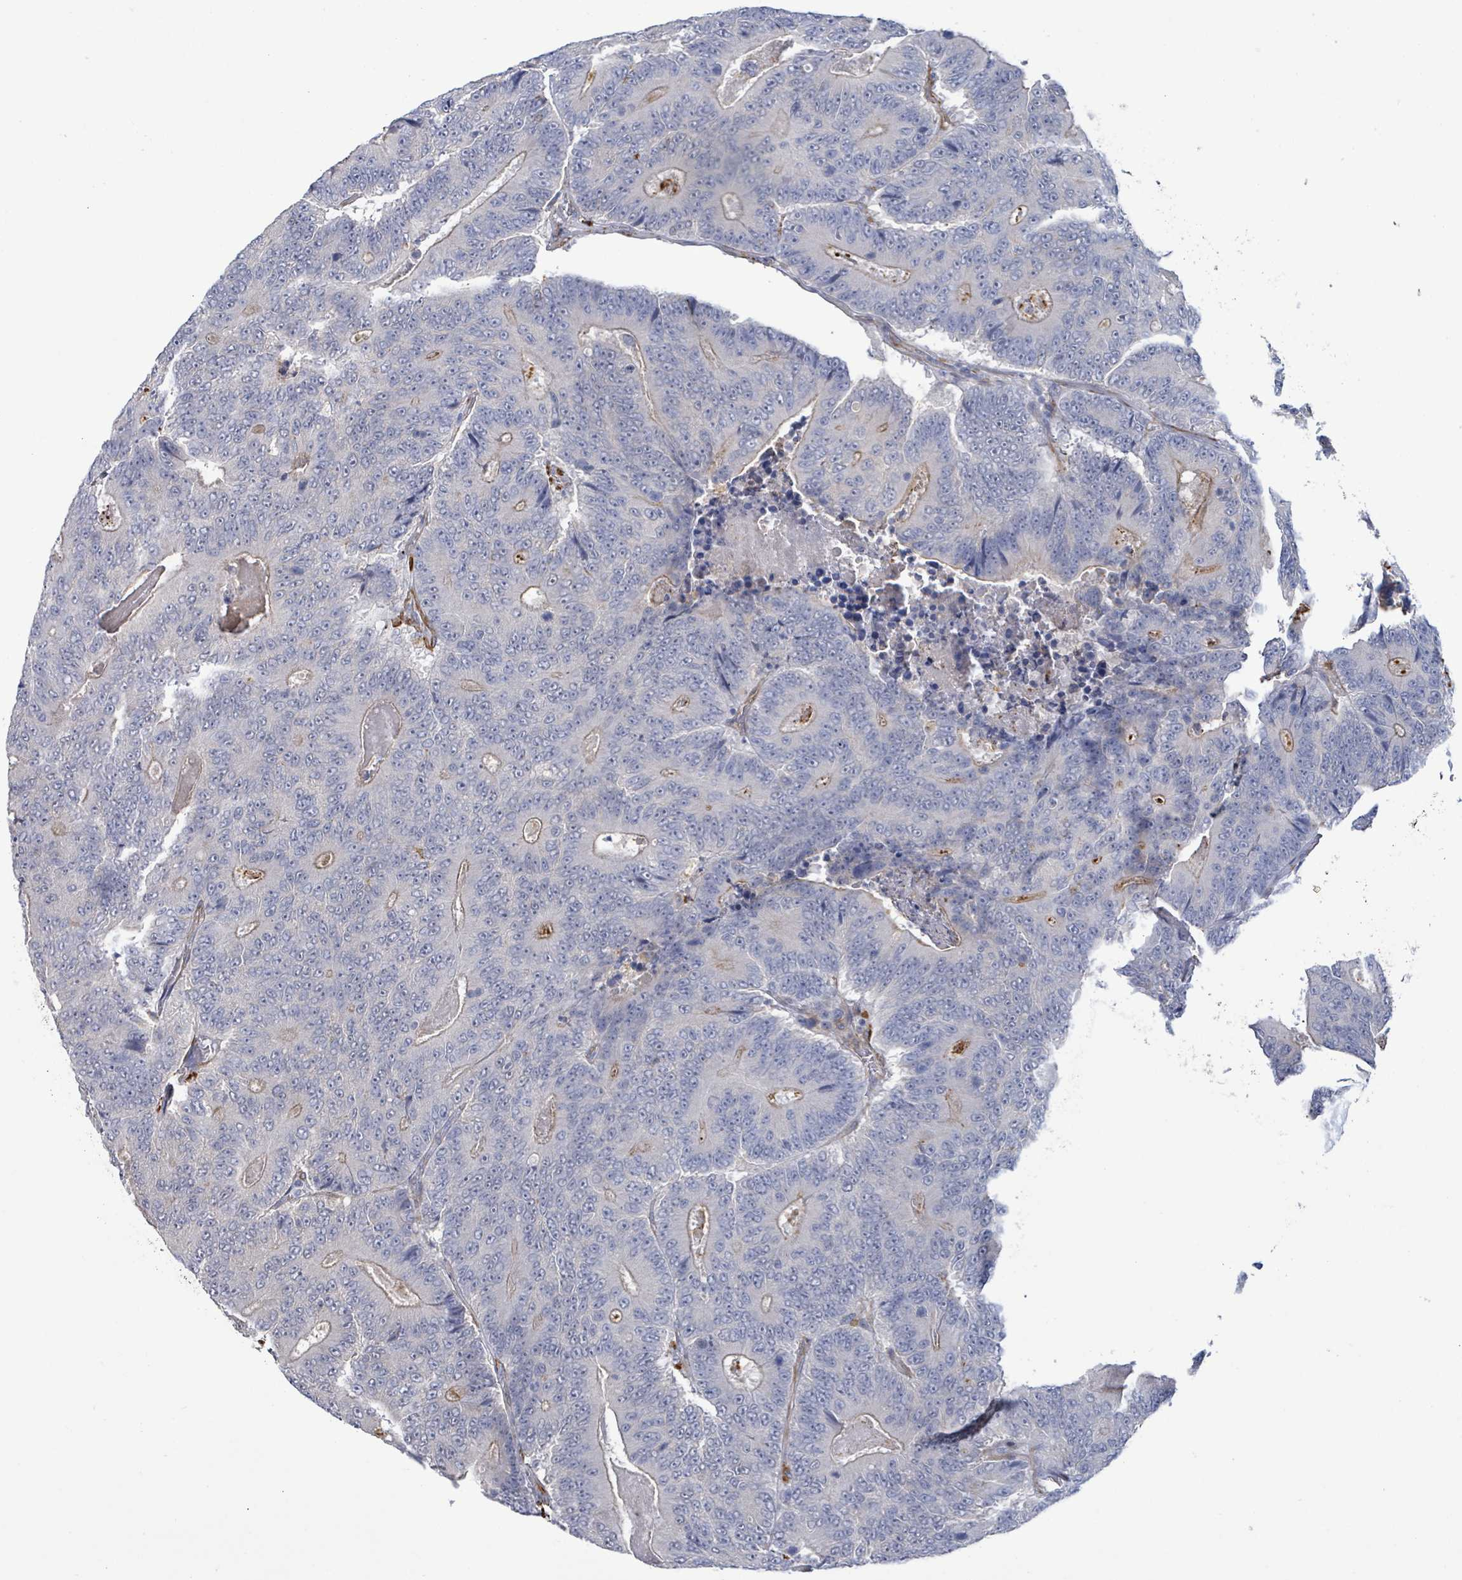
{"staining": {"intensity": "negative", "quantity": "none", "location": "none"}, "tissue": "colorectal cancer", "cell_type": "Tumor cells", "image_type": "cancer", "snomed": [{"axis": "morphology", "description": "Adenocarcinoma, NOS"}, {"axis": "topography", "description": "Colon"}], "caption": "Tumor cells are negative for protein expression in human colorectal cancer (adenocarcinoma).", "gene": "DMRTC1B", "patient": {"sex": "male", "age": 83}}